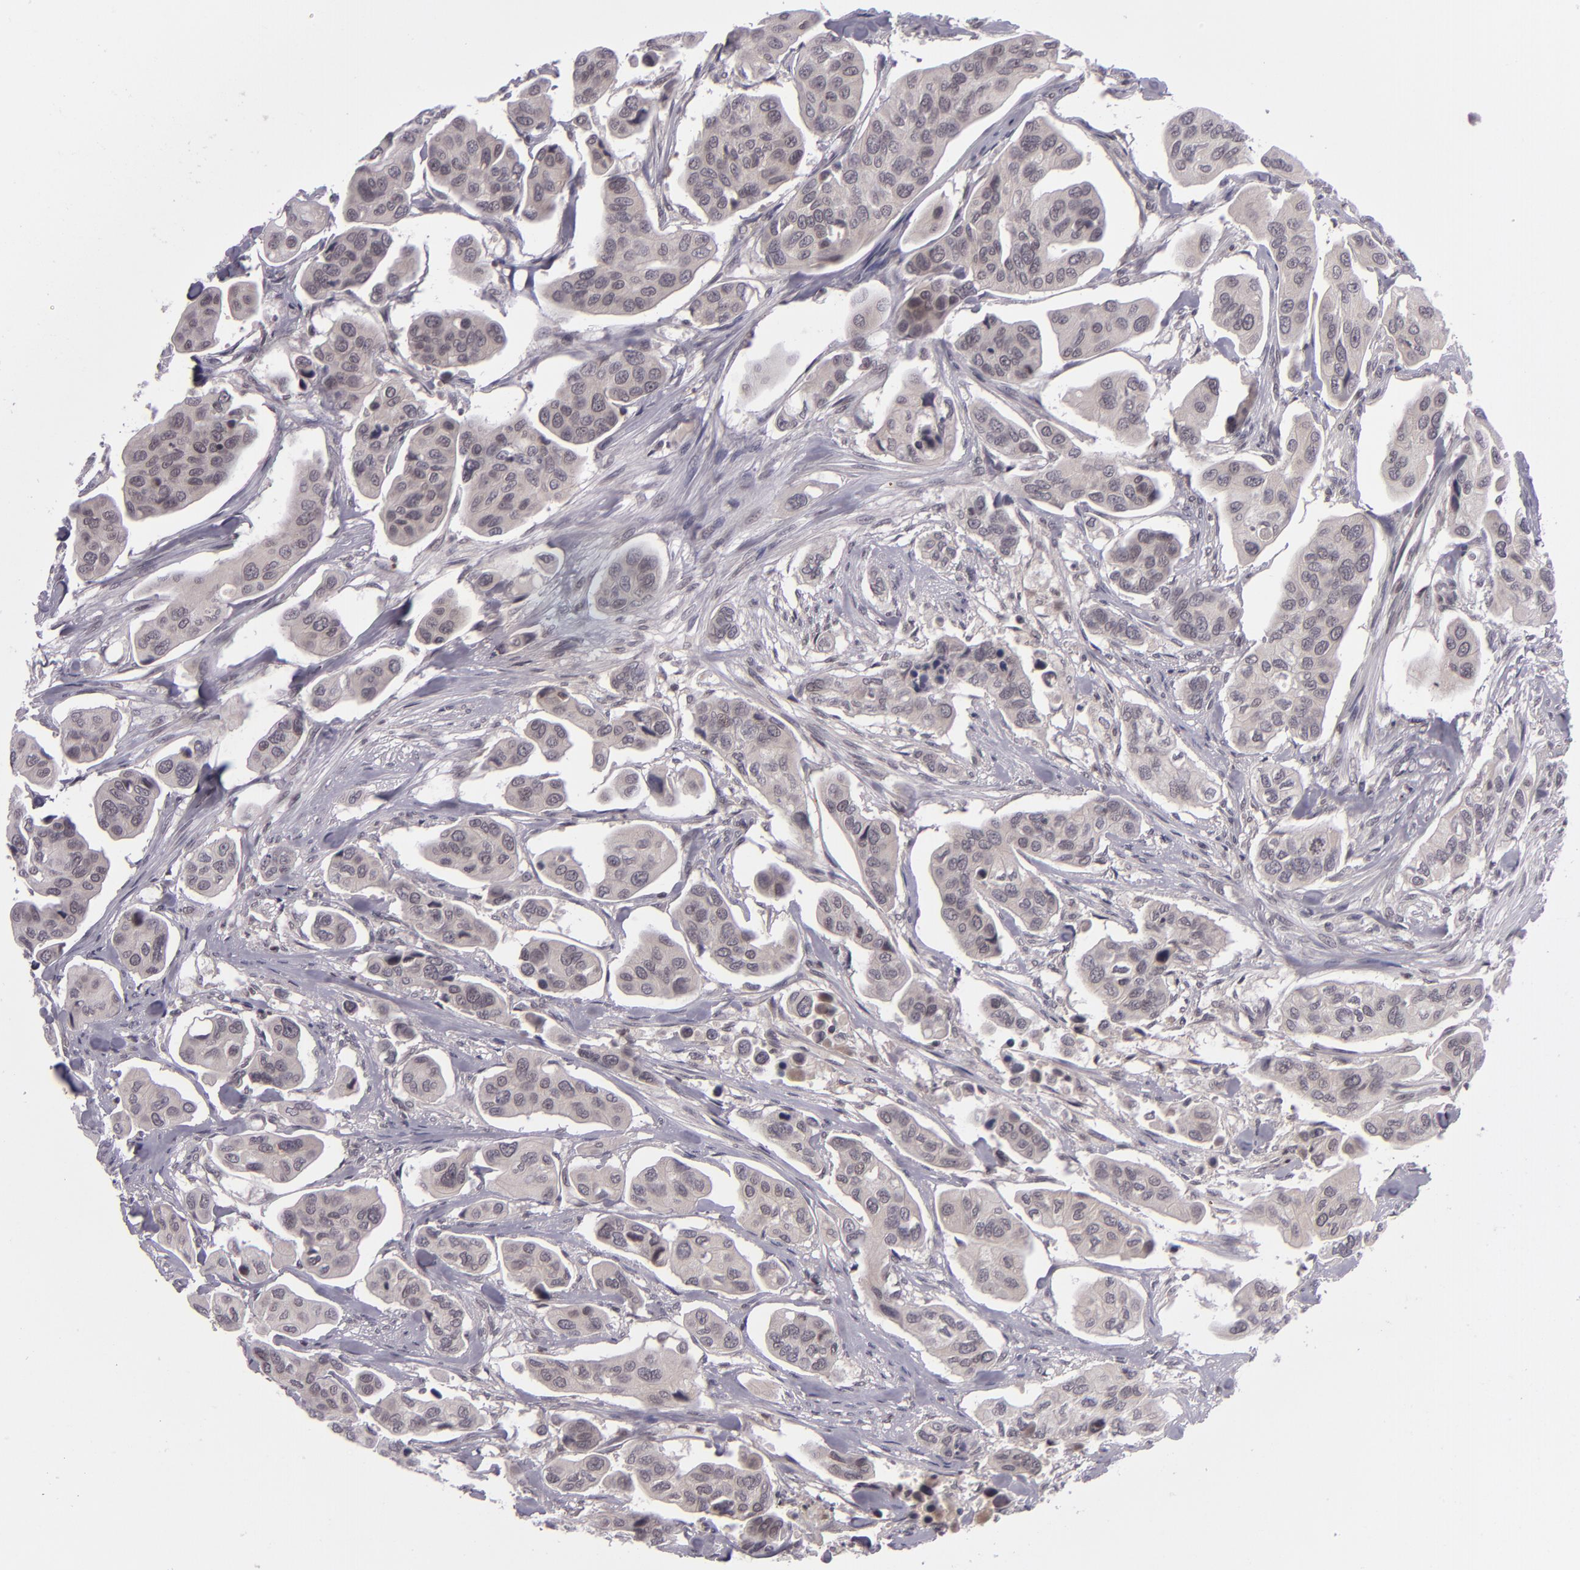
{"staining": {"intensity": "negative", "quantity": "none", "location": "none"}, "tissue": "urothelial cancer", "cell_type": "Tumor cells", "image_type": "cancer", "snomed": [{"axis": "morphology", "description": "Adenocarcinoma, NOS"}, {"axis": "topography", "description": "Urinary bladder"}], "caption": "Human urothelial cancer stained for a protein using immunohistochemistry shows no expression in tumor cells.", "gene": "CASP8", "patient": {"sex": "male", "age": 61}}